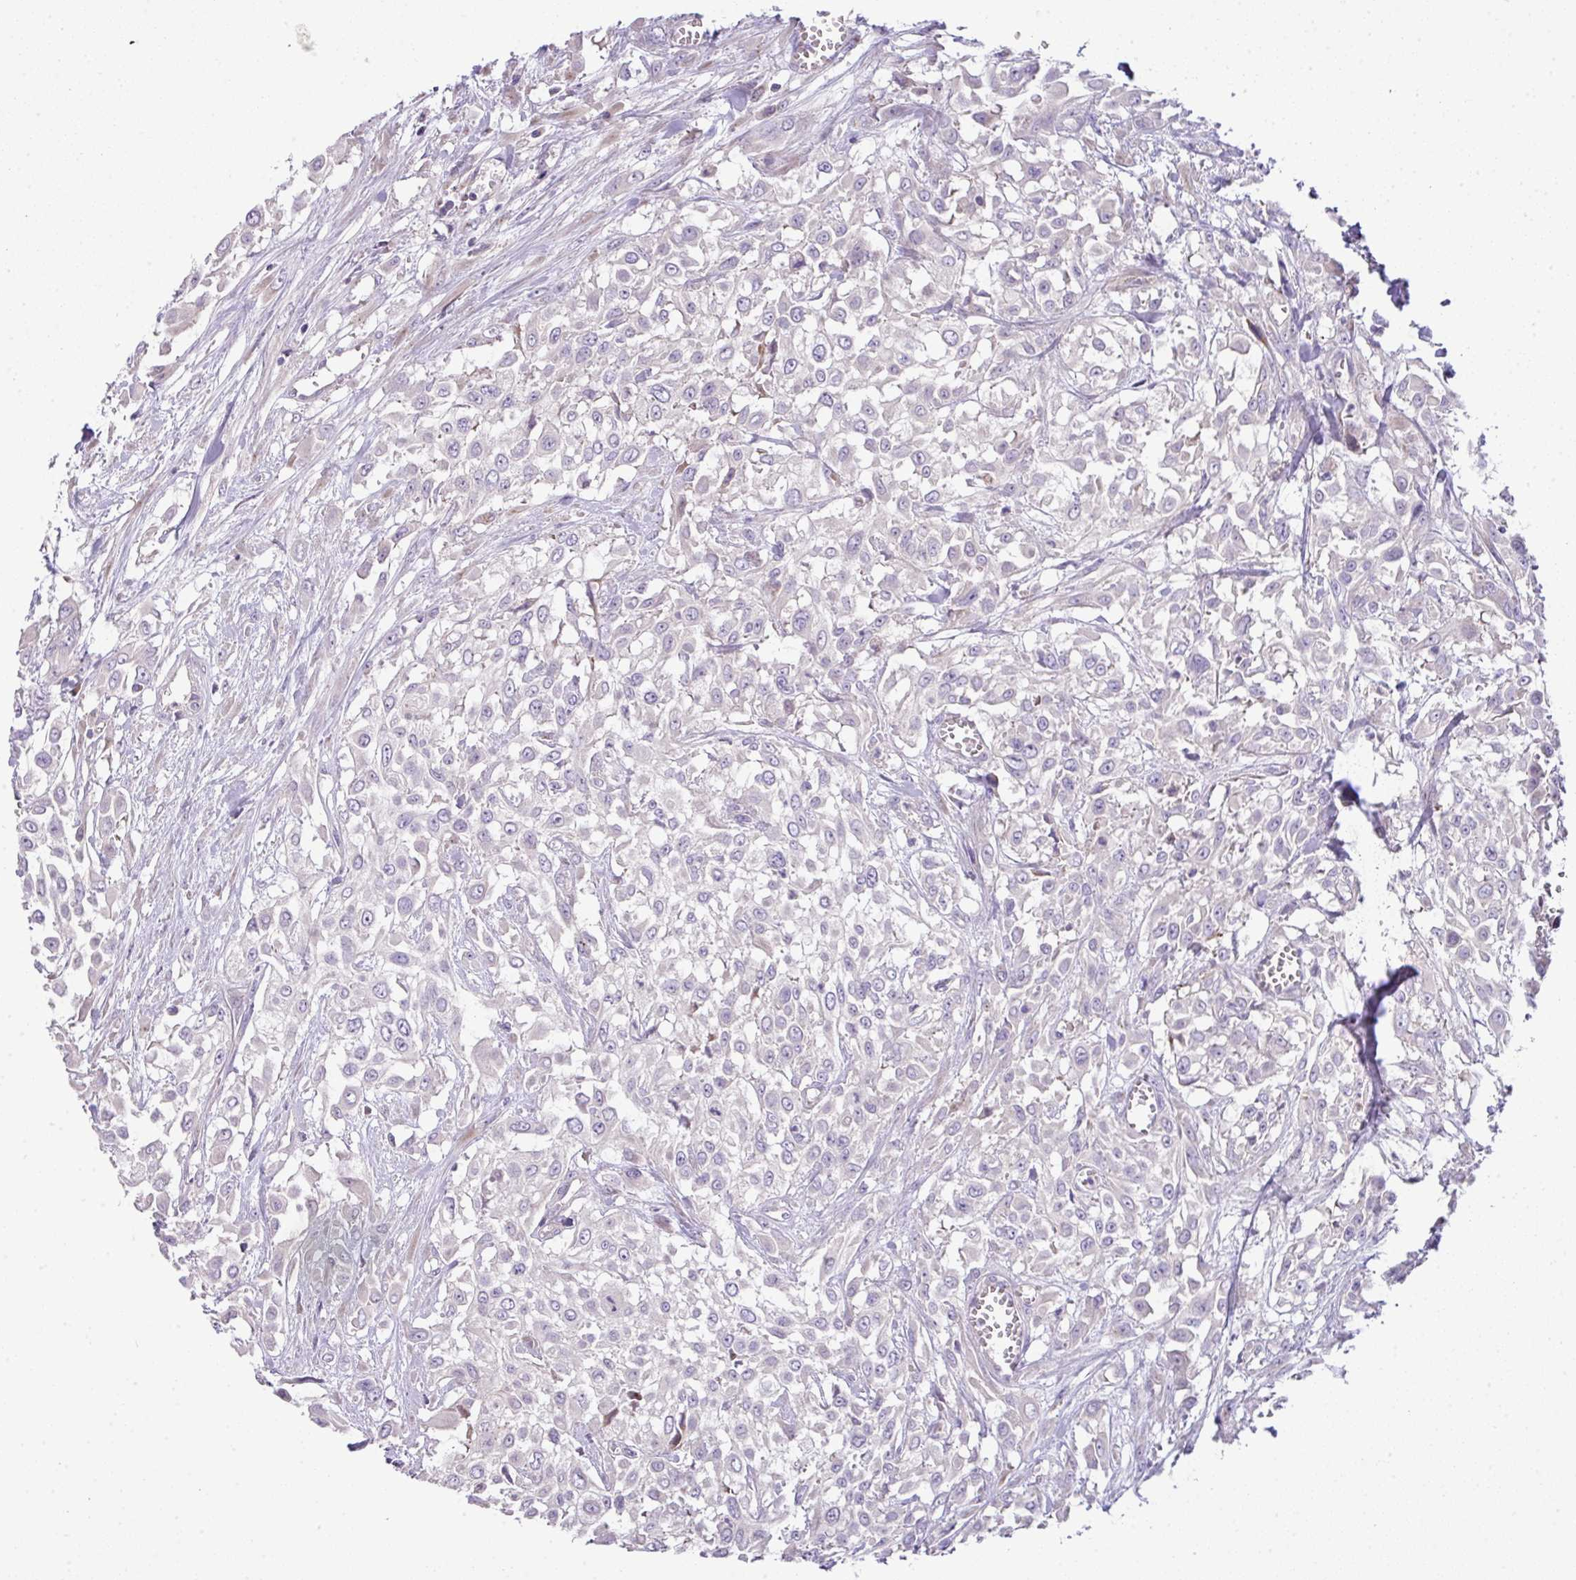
{"staining": {"intensity": "negative", "quantity": "none", "location": "none"}, "tissue": "urothelial cancer", "cell_type": "Tumor cells", "image_type": "cancer", "snomed": [{"axis": "morphology", "description": "Urothelial carcinoma, High grade"}, {"axis": "topography", "description": "Urinary bladder"}], "caption": "This histopathology image is of urothelial cancer stained with immunohistochemistry to label a protein in brown with the nuclei are counter-stained blue. There is no expression in tumor cells.", "gene": "PIK3R5", "patient": {"sex": "male", "age": 57}}